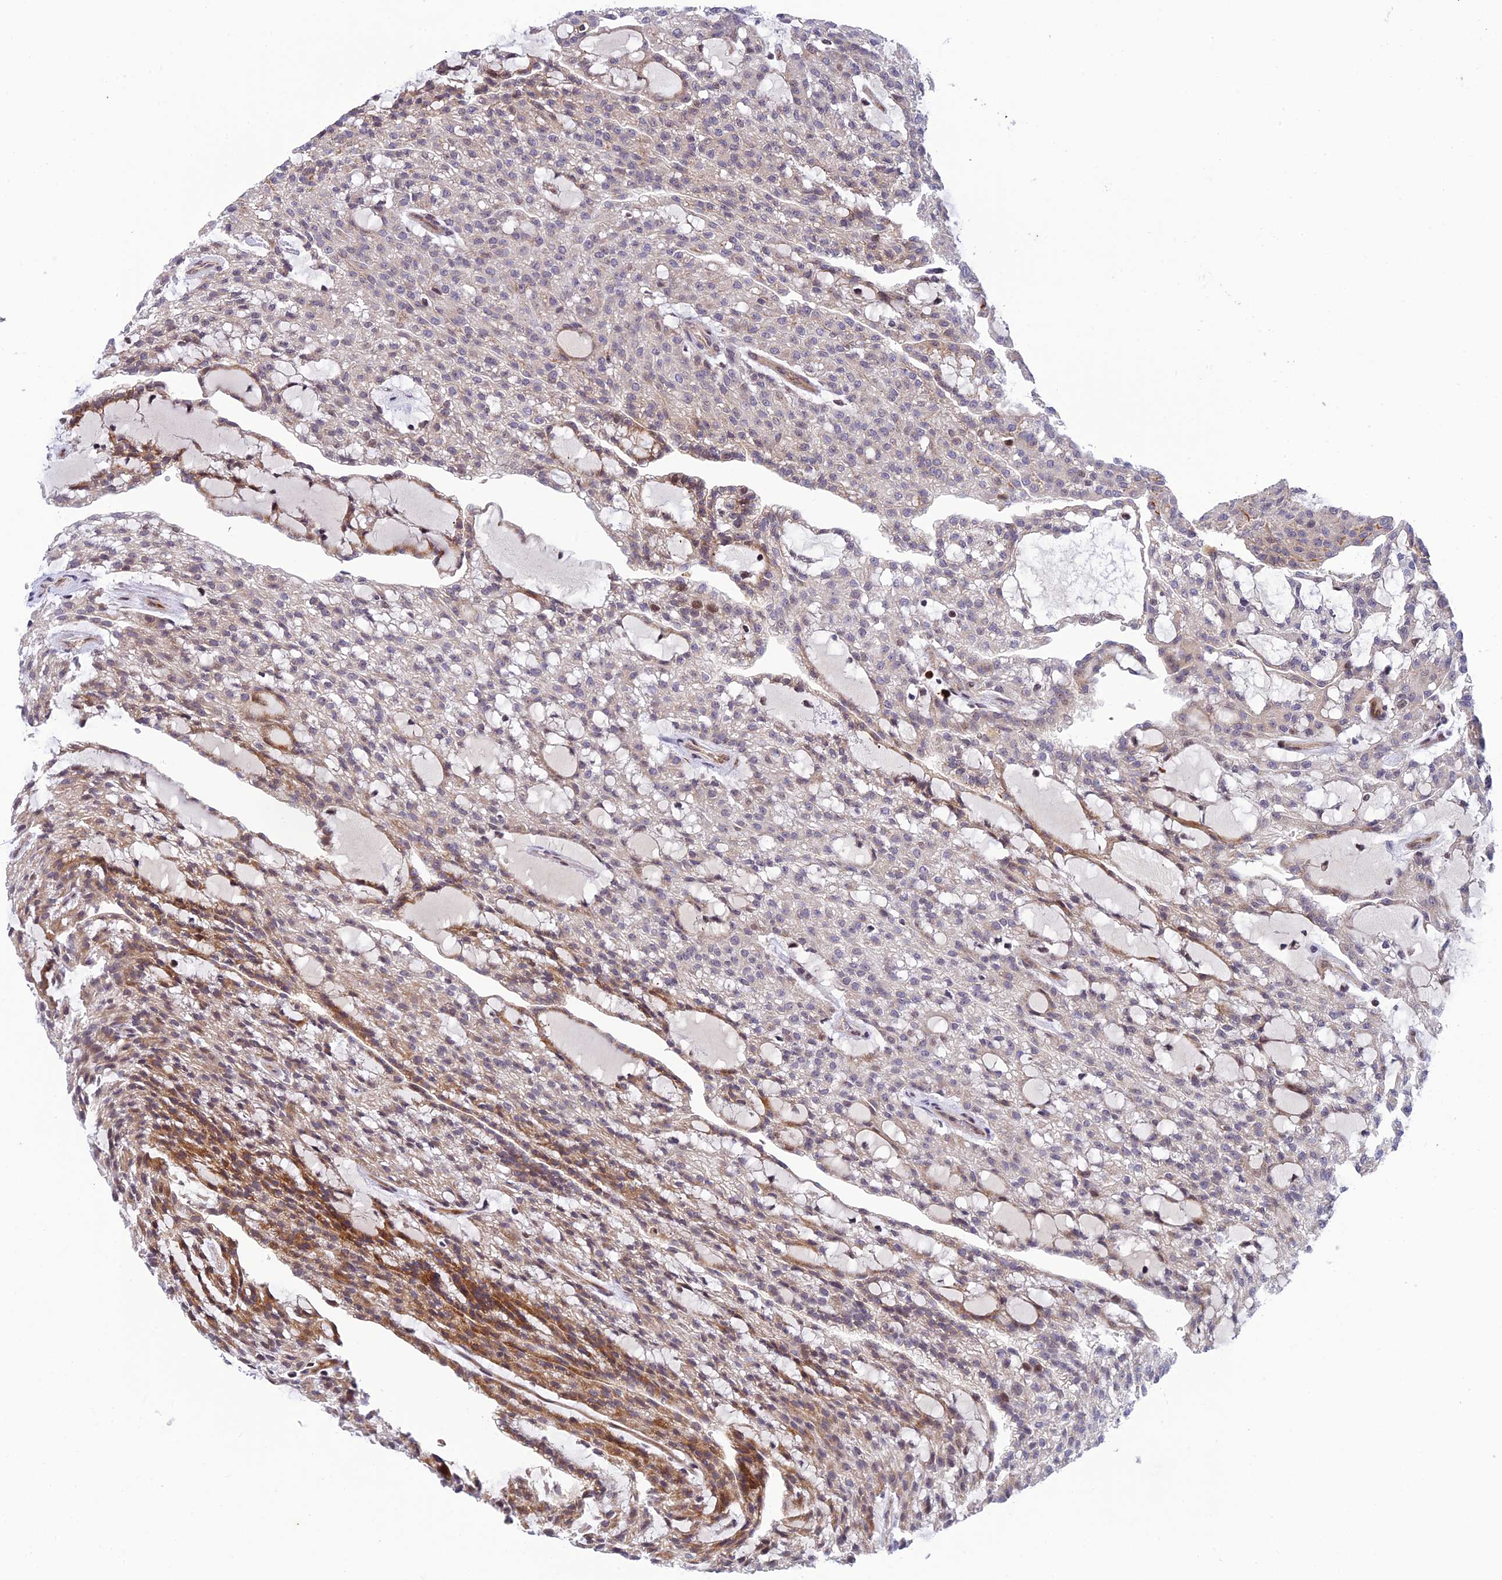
{"staining": {"intensity": "moderate", "quantity": "<25%", "location": "cytoplasmic/membranous"}, "tissue": "renal cancer", "cell_type": "Tumor cells", "image_type": "cancer", "snomed": [{"axis": "morphology", "description": "Adenocarcinoma, NOS"}, {"axis": "topography", "description": "Kidney"}], "caption": "Protein staining reveals moderate cytoplasmic/membranous positivity in approximately <25% of tumor cells in renal cancer.", "gene": "SMIM7", "patient": {"sex": "male", "age": 63}}